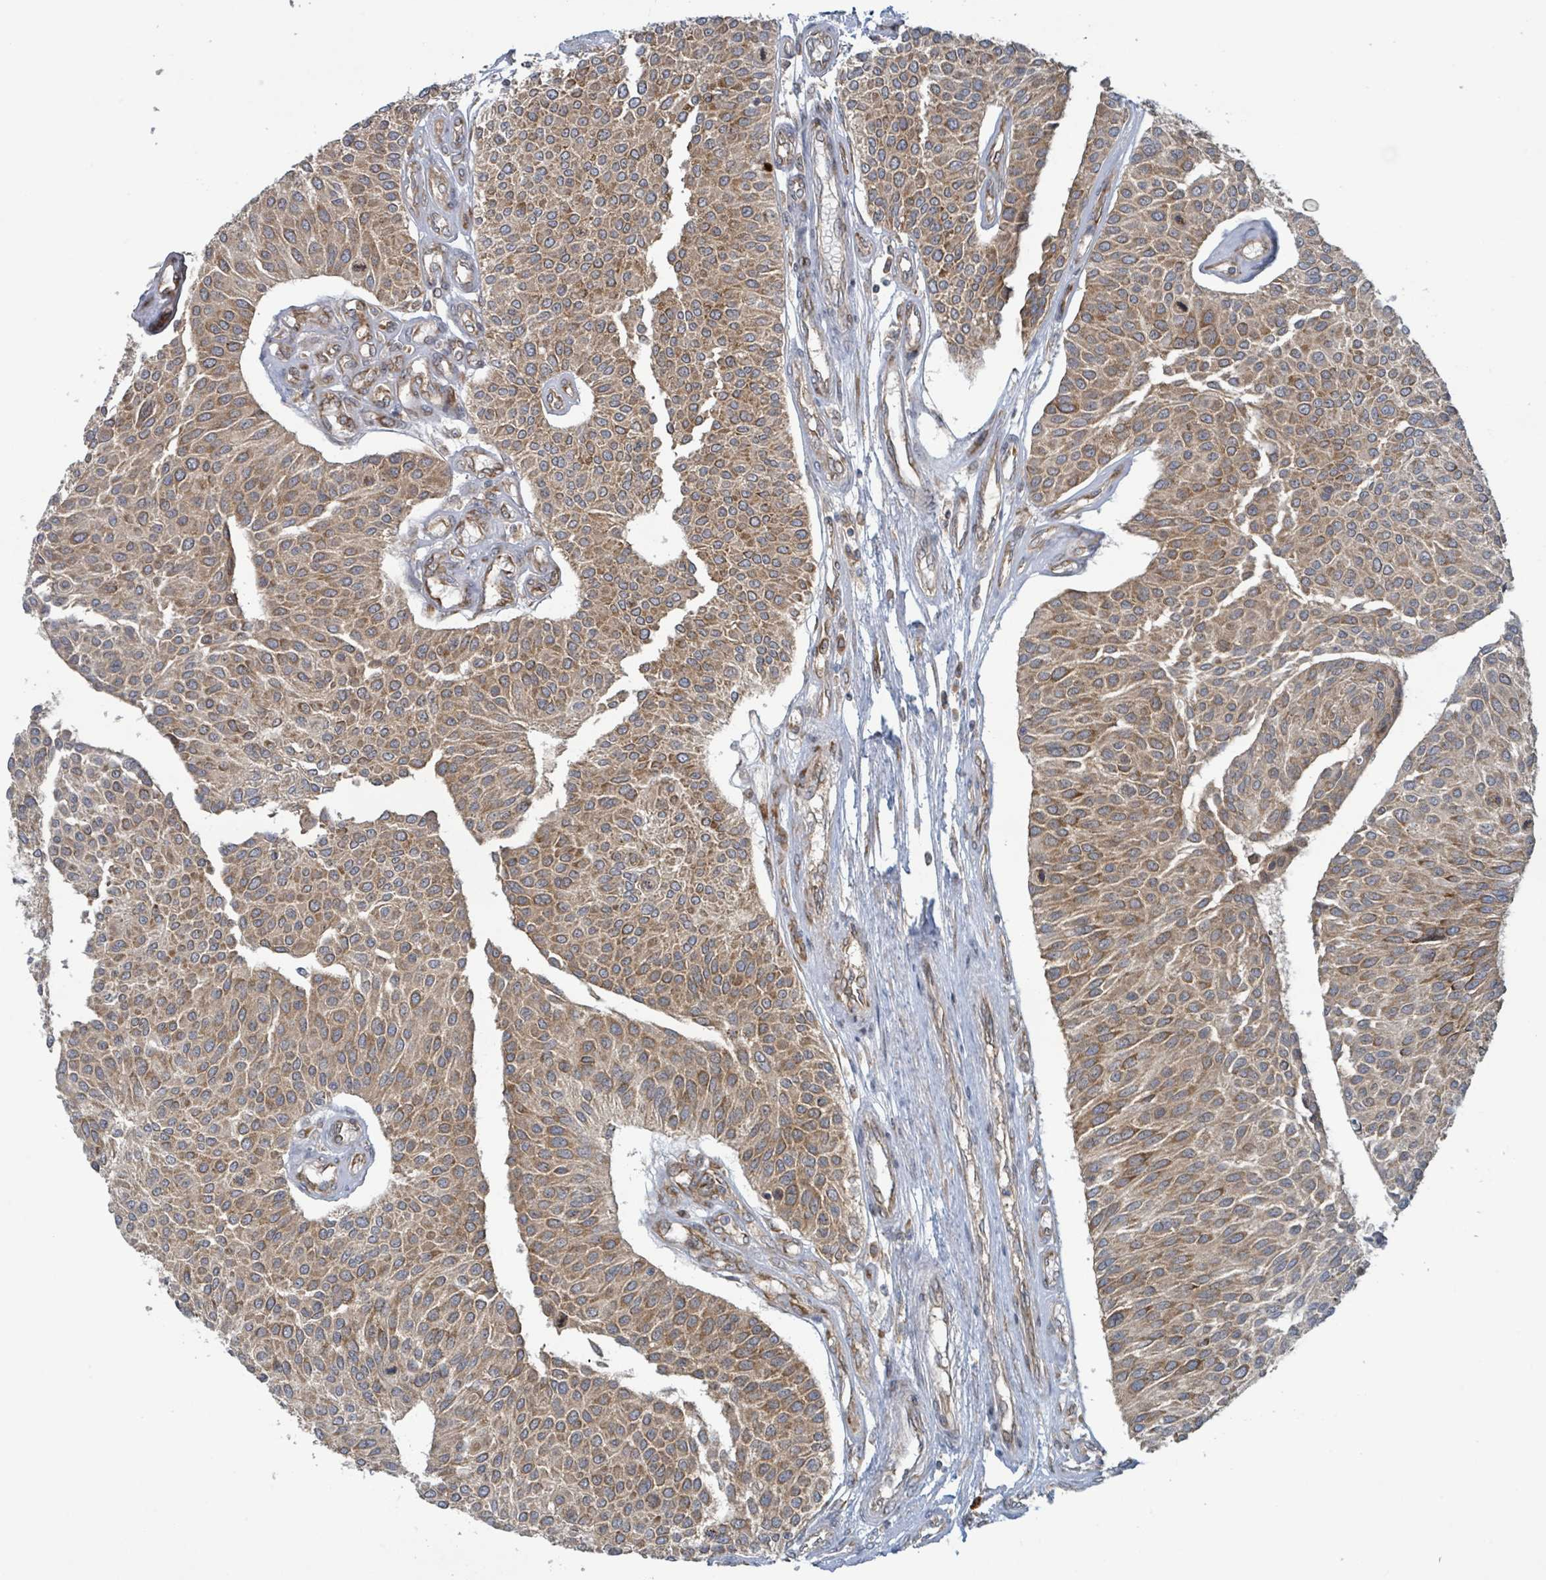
{"staining": {"intensity": "moderate", "quantity": ">75%", "location": "cytoplasmic/membranous"}, "tissue": "urothelial cancer", "cell_type": "Tumor cells", "image_type": "cancer", "snomed": [{"axis": "morphology", "description": "Urothelial carcinoma, NOS"}, {"axis": "topography", "description": "Urinary bladder"}], "caption": "Urothelial cancer stained for a protein displays moderate cytoplasmic/membranous positivity in tumor cells.", "gene": "OR51E1", "patient": {"sex": "male", "age": 55}}